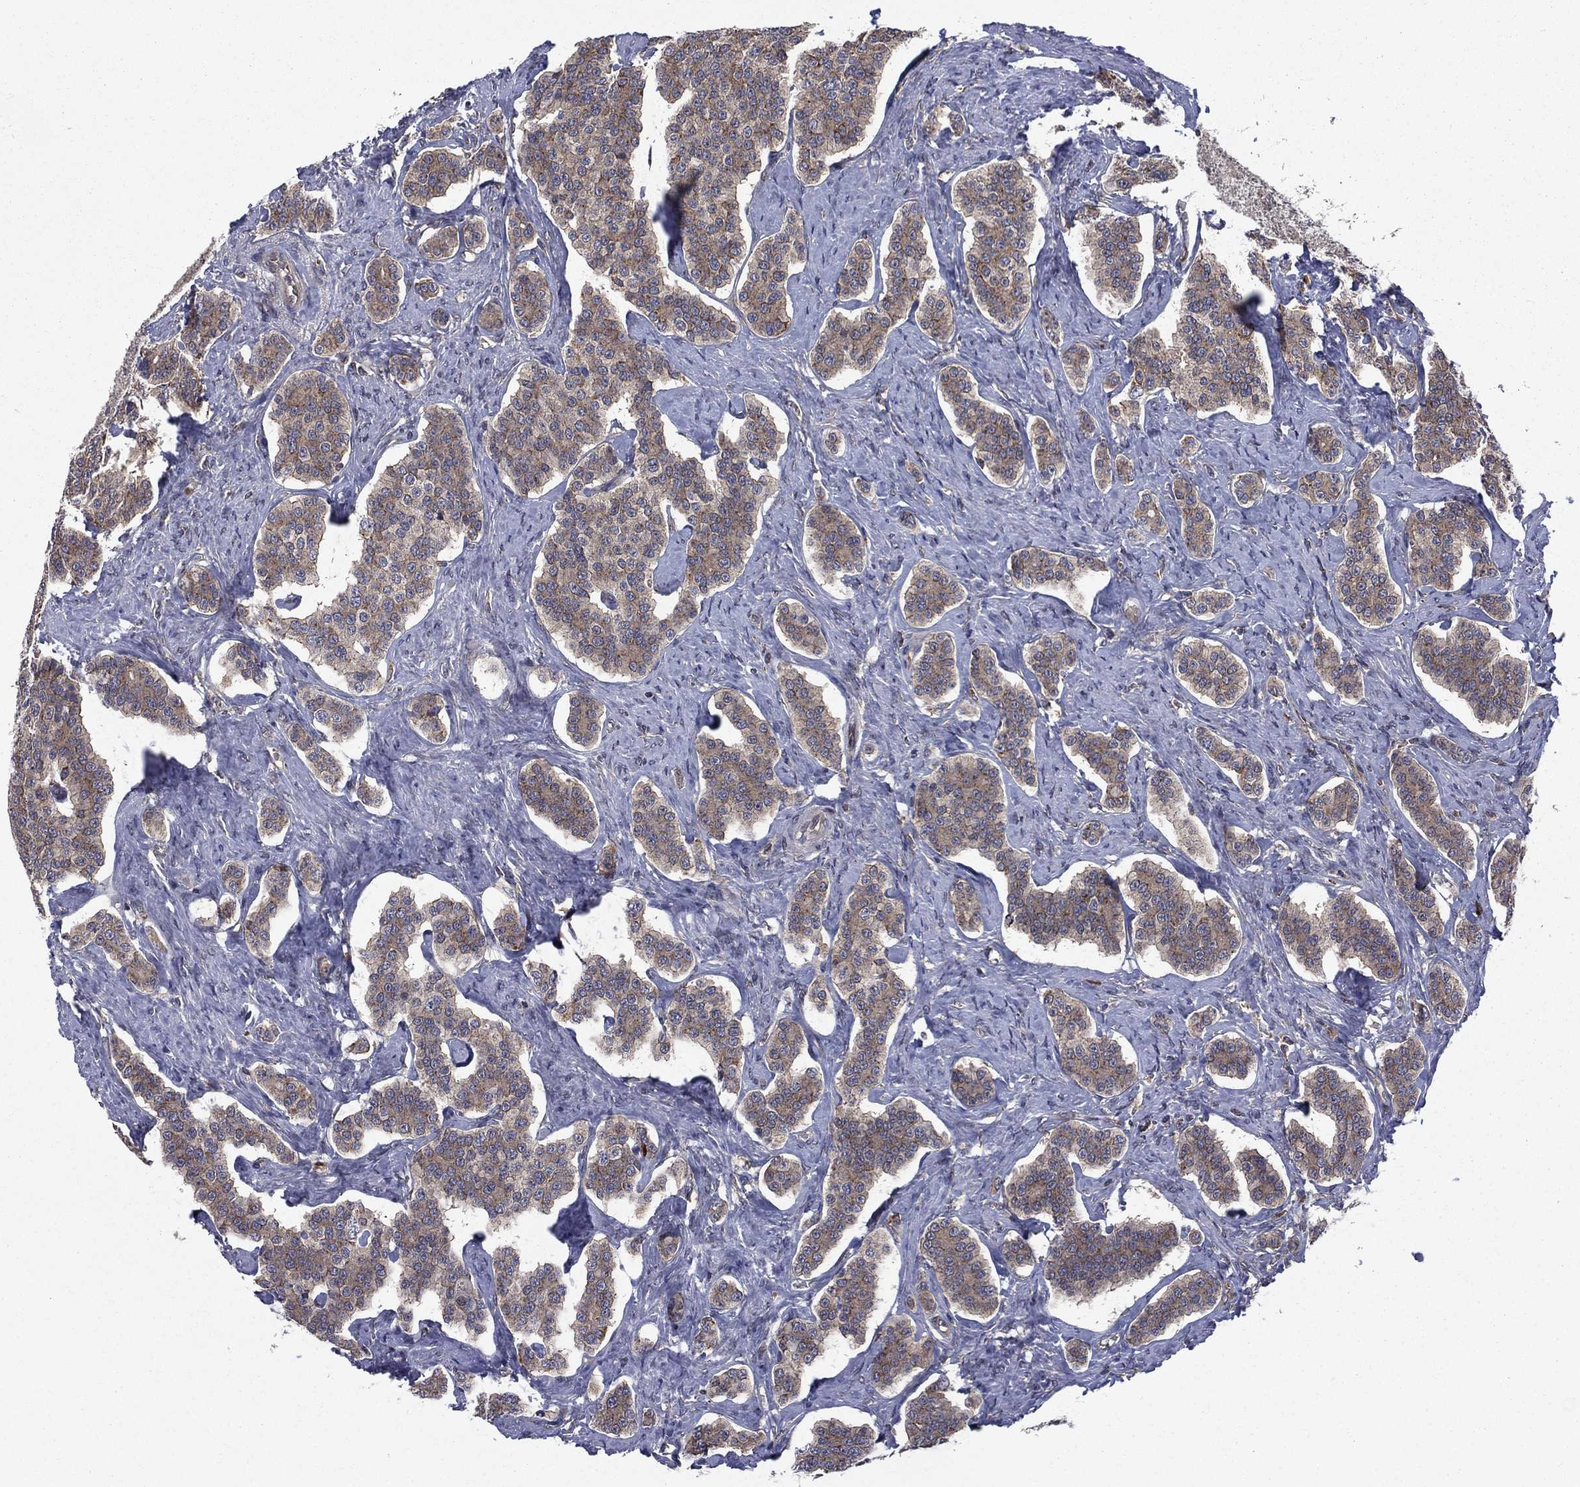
{"staining": {"intensity": "moderate", "quantity": ">75%", "location": "cytoplasmic/membranous"}, "tissue": "carcinoid", "cell_type": "Tumor cells", "image_type": "cancer", "snomed": [{"axis": "morphology", "description": "Carcinoid, malignant, NOS"}, {"axis": "topography", "description": "Small intestine"}], "caption": "Protein staining of carcinoid tissue reveals moderate cytoplasmic/membranous positivity in approximately >75% of tumor cells.", "gene": "C2orf76", "patient": {"sex": "female", "age": 58}}